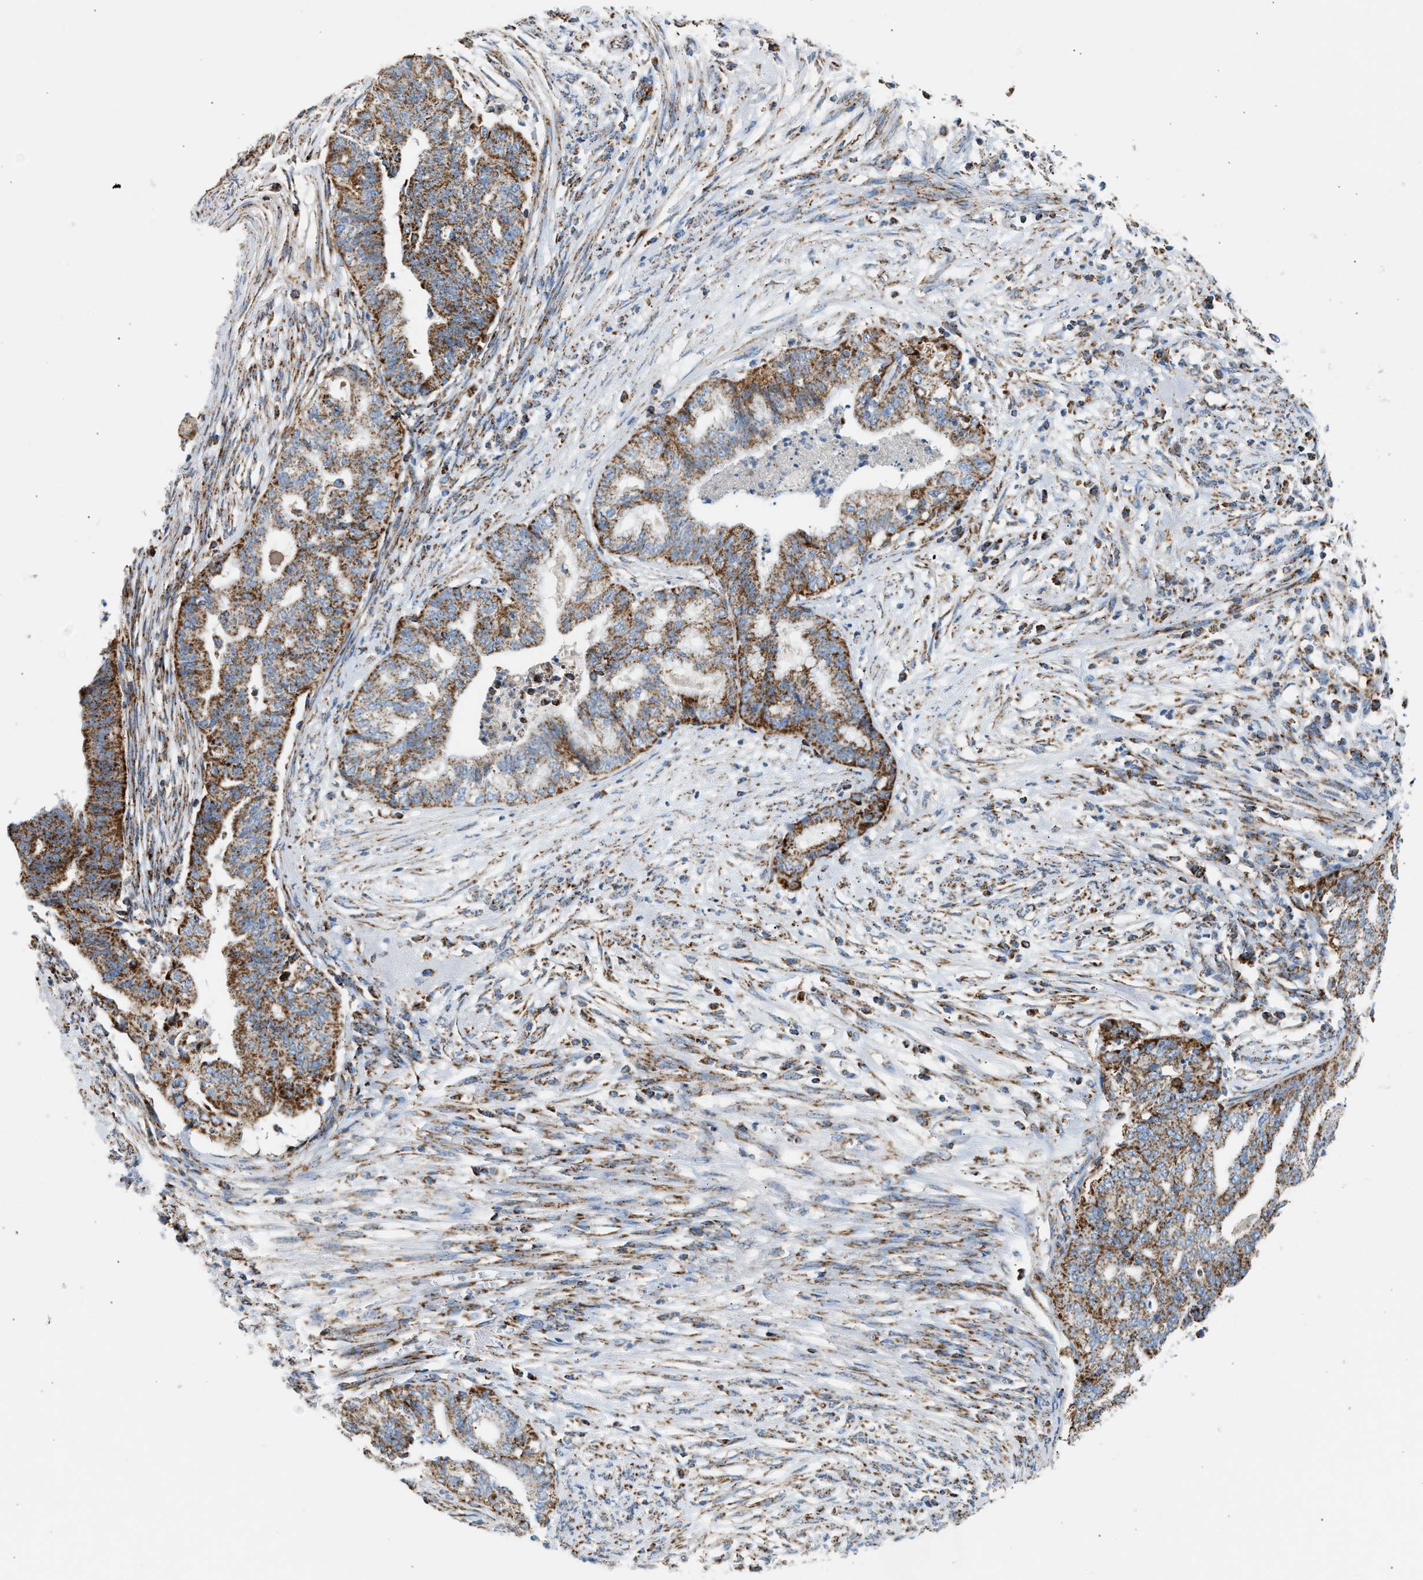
{"staining": {"intensity": "moderate", "quantity": ">75%", "location": "cytoplasmic/membranous"}, "tissue": "endometrial cancer", "cell_type": "Tumor cells", "image_type": "cancer", "snomed": [{"axis": "morphology", "description": "Adenocarcinoma, NOS"}, {"axis": "topography", "description": "Endometrium"}], "caption": "Adenocarcinoma (endometrial) stained for a protein demonstrates moderate cytoplasmic/membranous positivity in tumor cells.", "gene": "OGDH", "patient": {"sex": "female", "age": 79}}